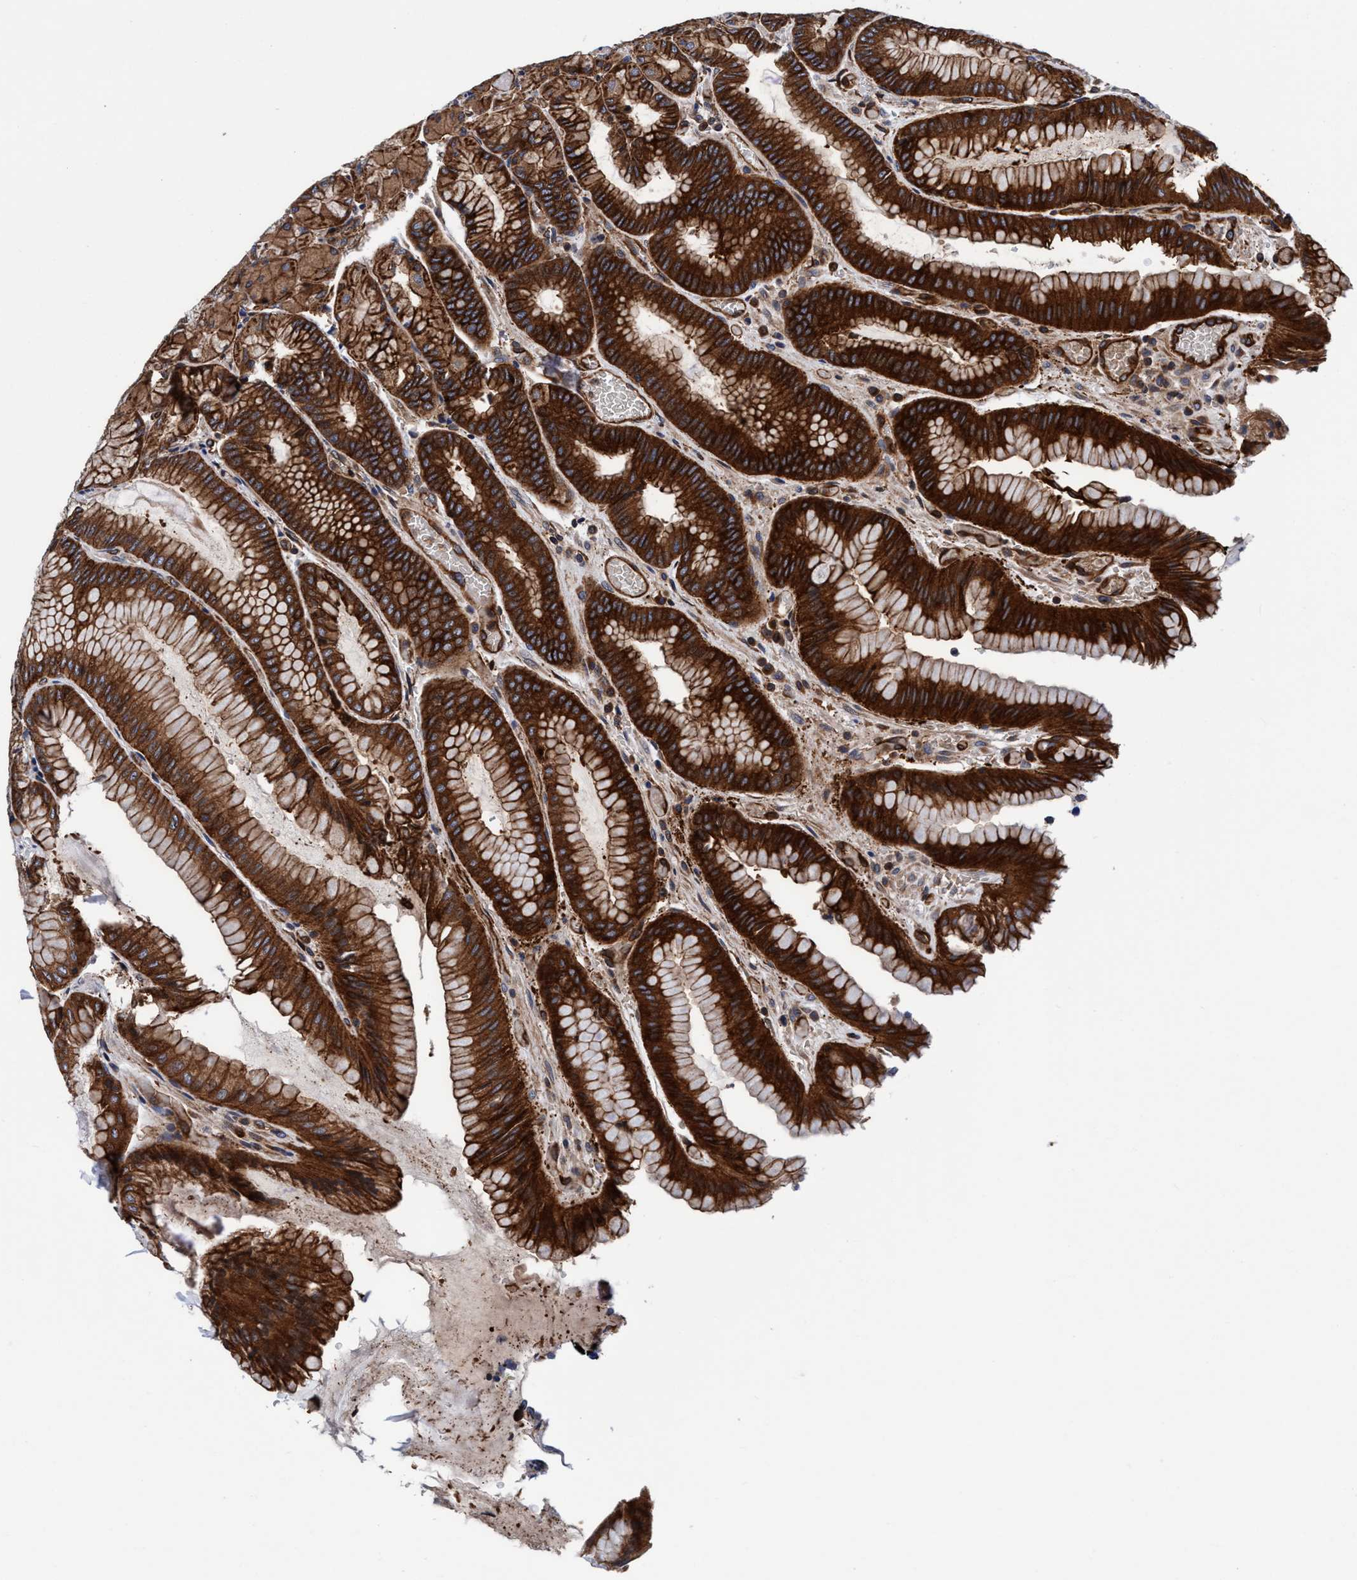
{"staining": {"intensity": "strong", "quantity": ">75%", "location": "cytoplasmic/membranous"}, "tissue": "stomach", "cell_type": "Glandular cells", "image_type": "normal", "snomed": [{"axis": "morphology", "description": "Normal tissue, NOS"}, {"axis": "morphology", "description": "Carcinoid, malignant, NOS"}, {"axis": "topography", "description": "Stomach, upper"}], "caption": "Immunohistochemistry image of benign stomach: stomach stained using immunohistochemistry shows high levels of strong protein expression localized specifically in the cytoplasmic/membranous of glandular cells, appearing as a cytoplasmic/membranous brown color.", "gene": "MCM3AP", "patient": {"sex": "male", "age": 39}}